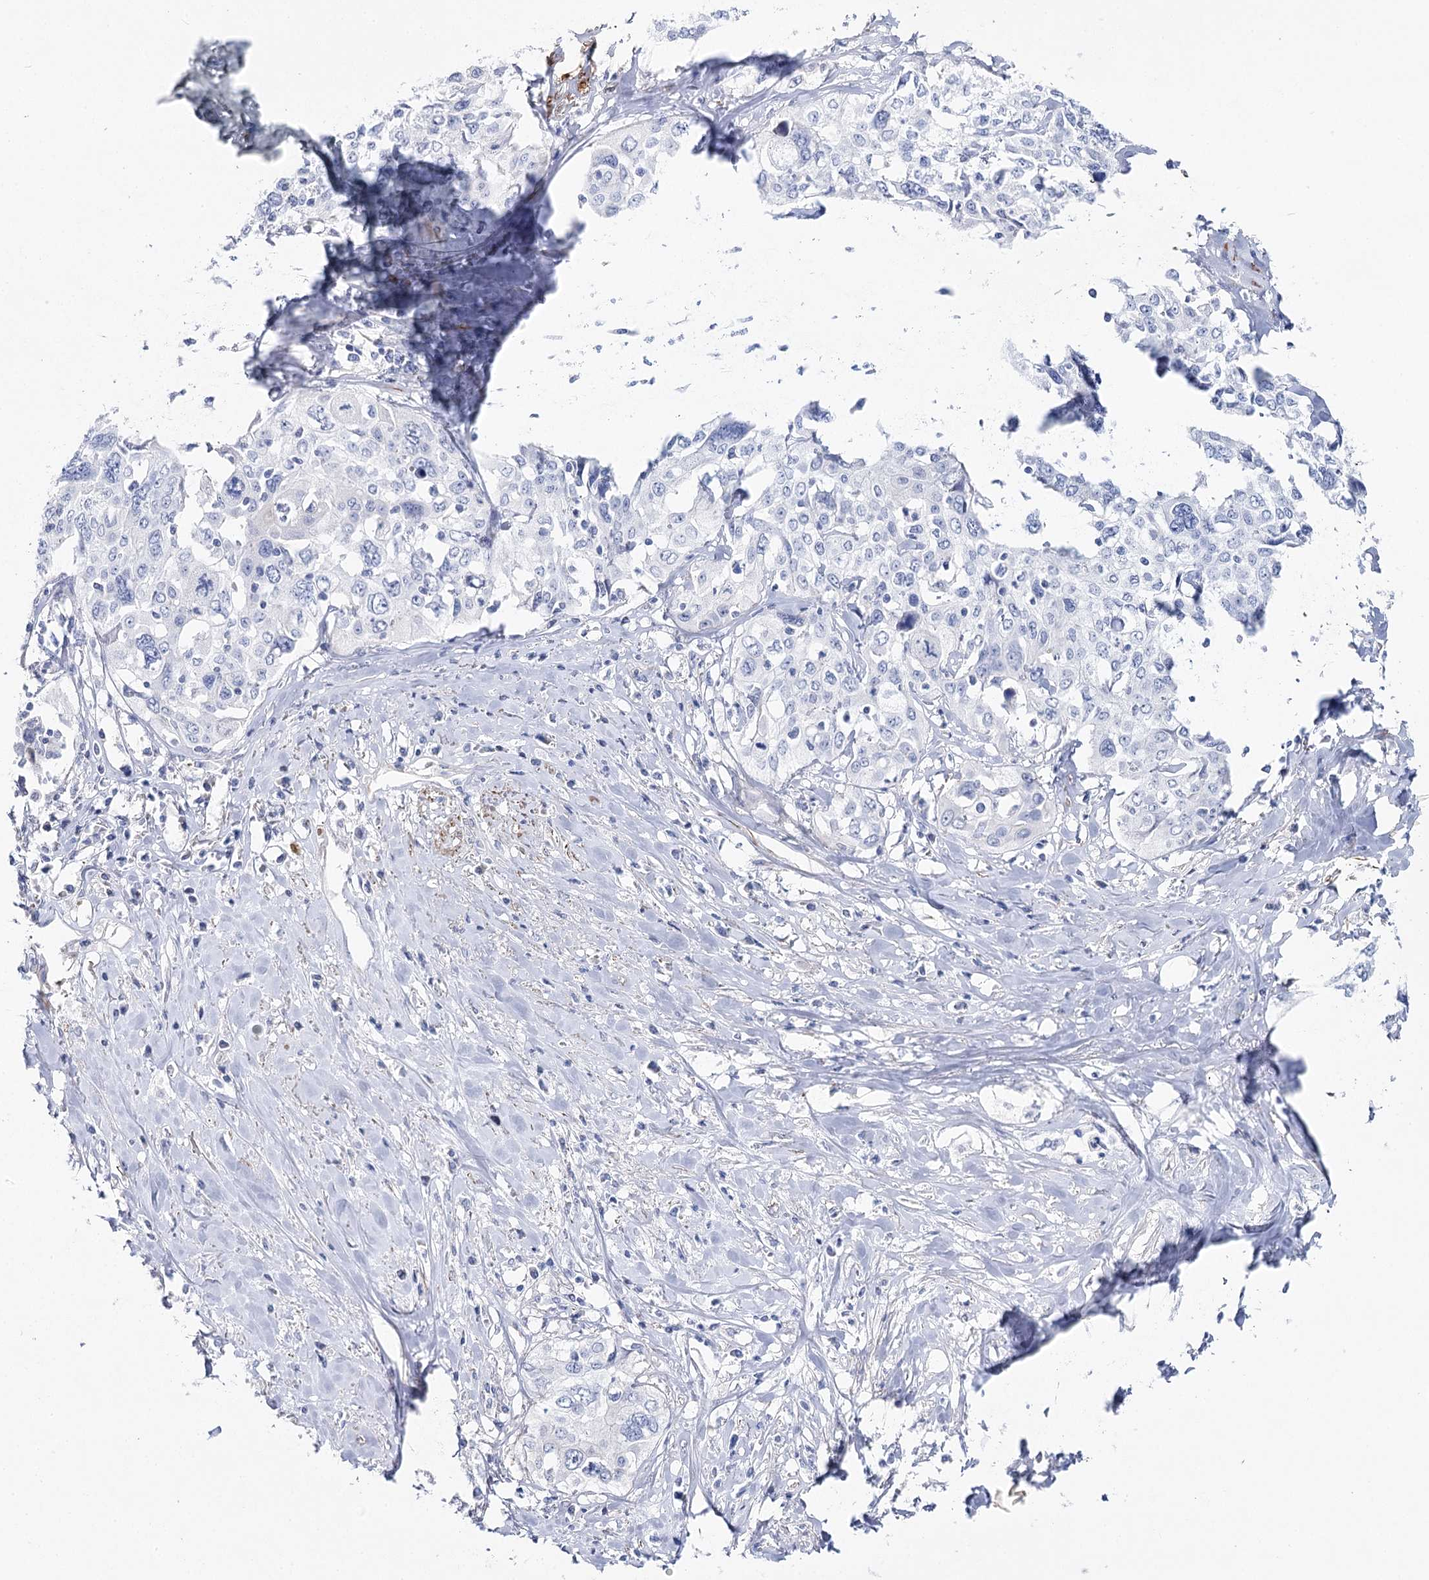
{"staining": {"intensity": "negative", "quantity": "none", "location": "none"}, "tissue": "cervical cancer", "cell_type": "Tumor cells", "image_type": "cancer", "snomed": [{"axis": "morphology", "description": "Squamous cell carcinoma, NOS"}, {"axis": "topography", "description": "Cervix"}], "caption": "Tumor cells show no significant positivity in cervical cancer (squamous cell carcinoma). (DAB (3,3'-diaminobenzidine) immunohistochemistry (IHC), high magnification).", "gene": "ANKRD23", "patient": {"sex": "female", "age": 31}}